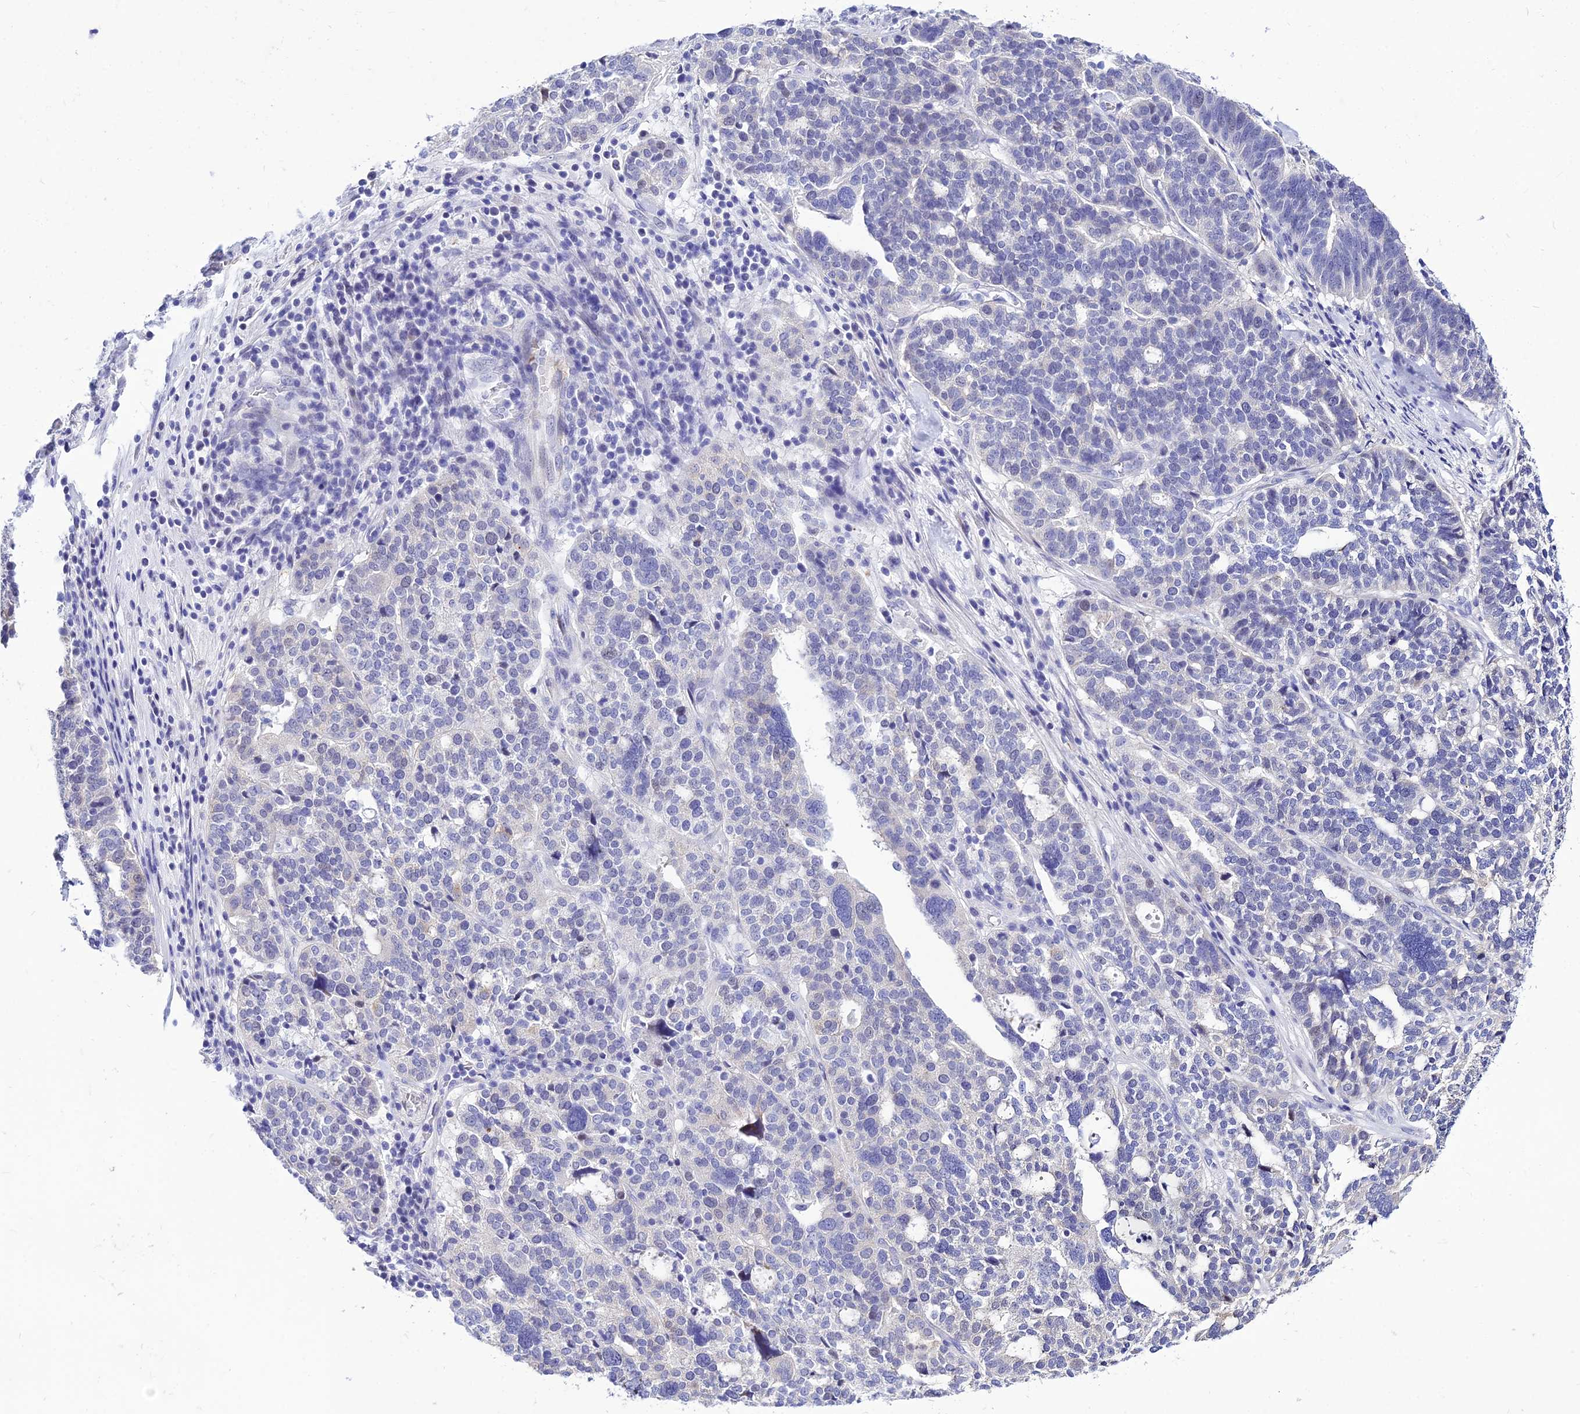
{"staining": {"intensity": "negative", "quantity": "none", "location": "none"}, "tissue": "ovarian cancer", "cell_type": "Tumor cells", "image_type": "cancer", "snomed": [{"axis": "morphology", "description": "Cystadenocarcinoma, serous, NOS"}, {"axis": "topography", "description": "Ovary"}], "caption": "High power microscopy histopathology image of an immunohistochemistry (IHC) photomicrograph of ovarian cancer (serous cystadenocarcinoma), revealing no significant staining in tumor cells.", "gene": "DEFB107A", "patient": {"sex": "female", "age": 59}}